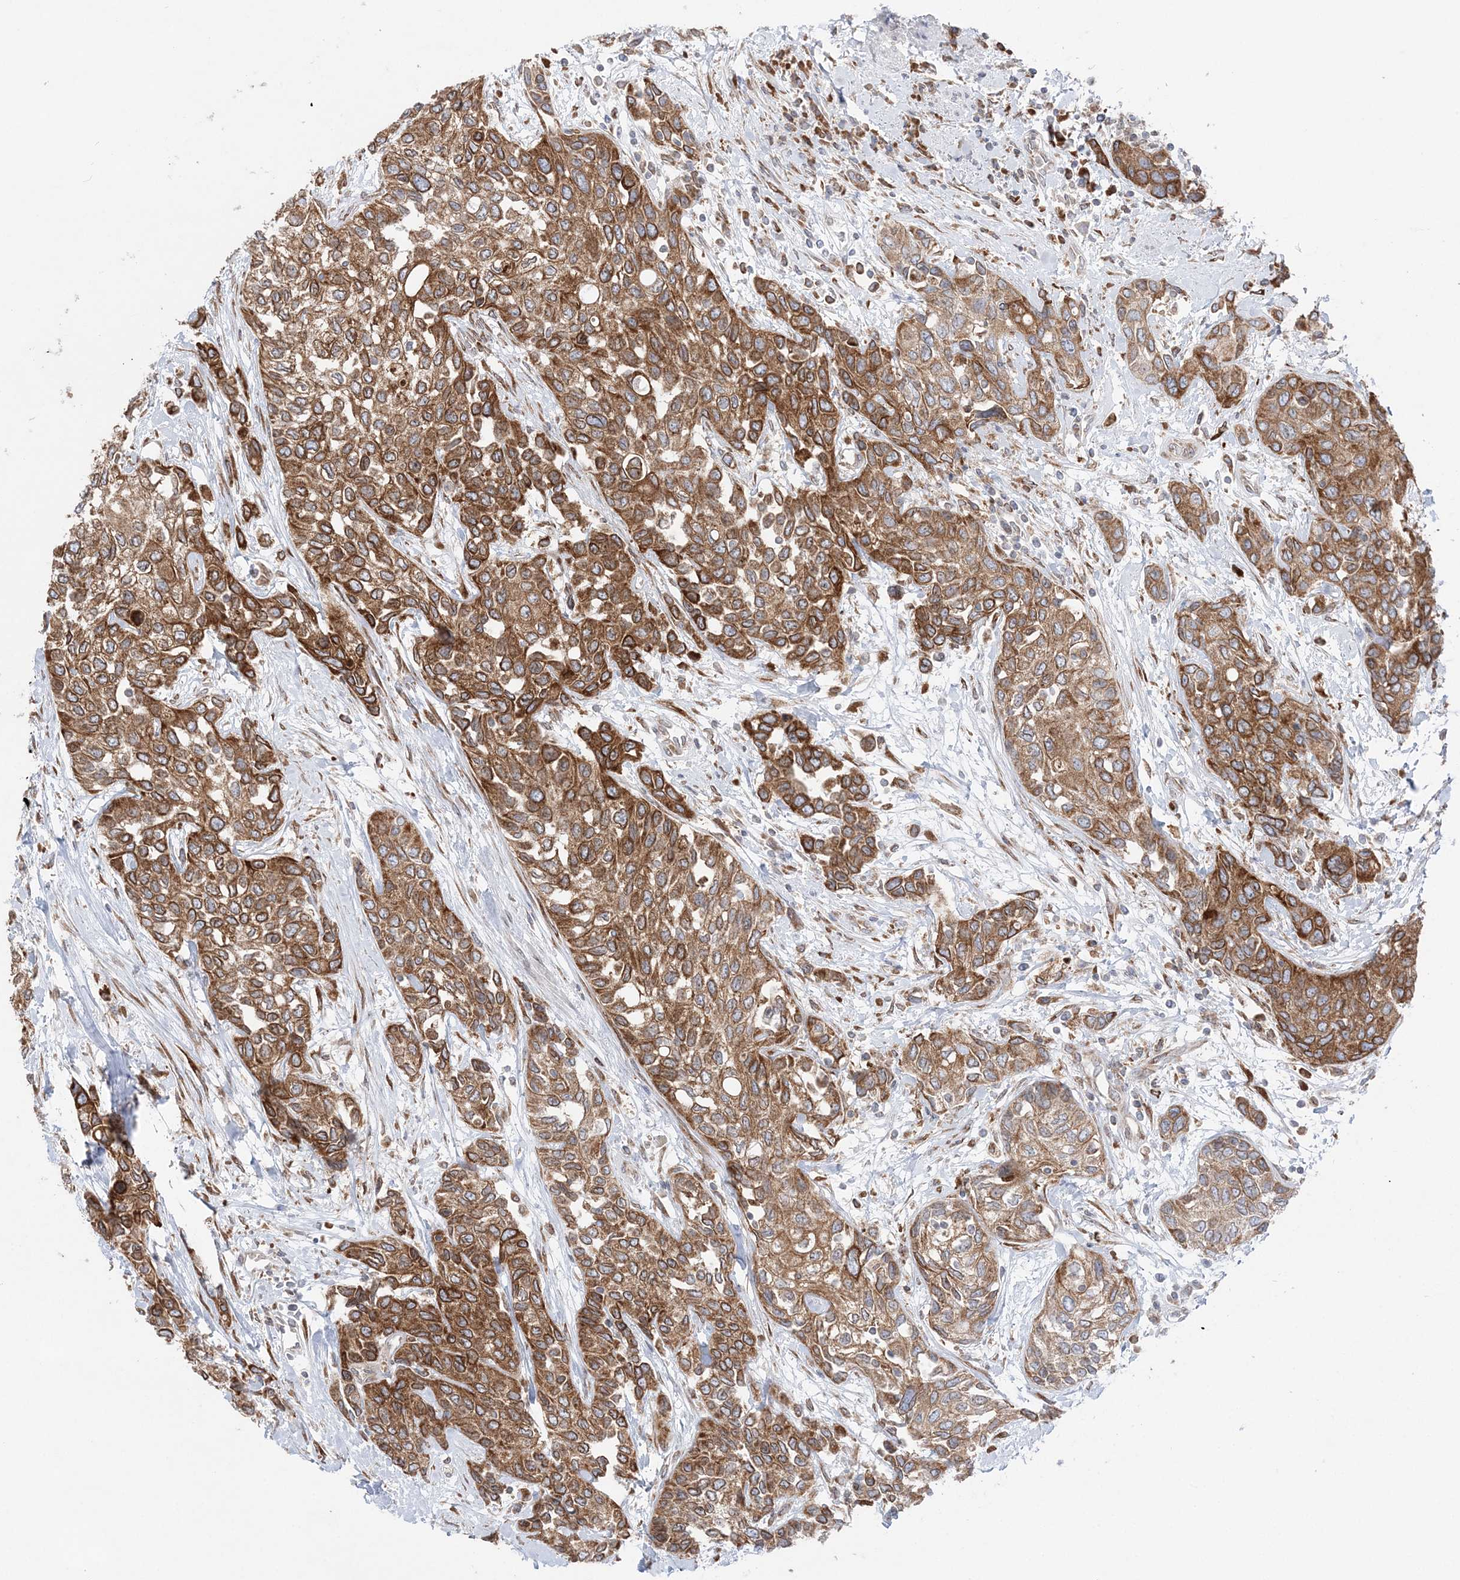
{"staining": {"intensity": "strong", "quantity": ">75%", "location": "cytoplasmic/membranous"}, "tissue": "urothelial cancer", "cell_type": "Tumor cells", "image_type": "cancer", "snomed": [{"axis": "morphology", "description": "Normal tissue, NOS"}, {"axis": "morphology", "description": "Urothelial carcinoma, High grade"}, {"axis": "topography", "description": "Vascular tissue"}, {"axis": "topography", "description": "Urinary bladder"}], "caption": "Immunohistochemistry (IHC) image of human urothelial cancer stained for a protein (brown), which exhibits high levels of strong cytoplasmic/membranous staining in about >75% of tumor cells.", "gene": "TMED10", "patient": {"sex": "female", "age": 56}}